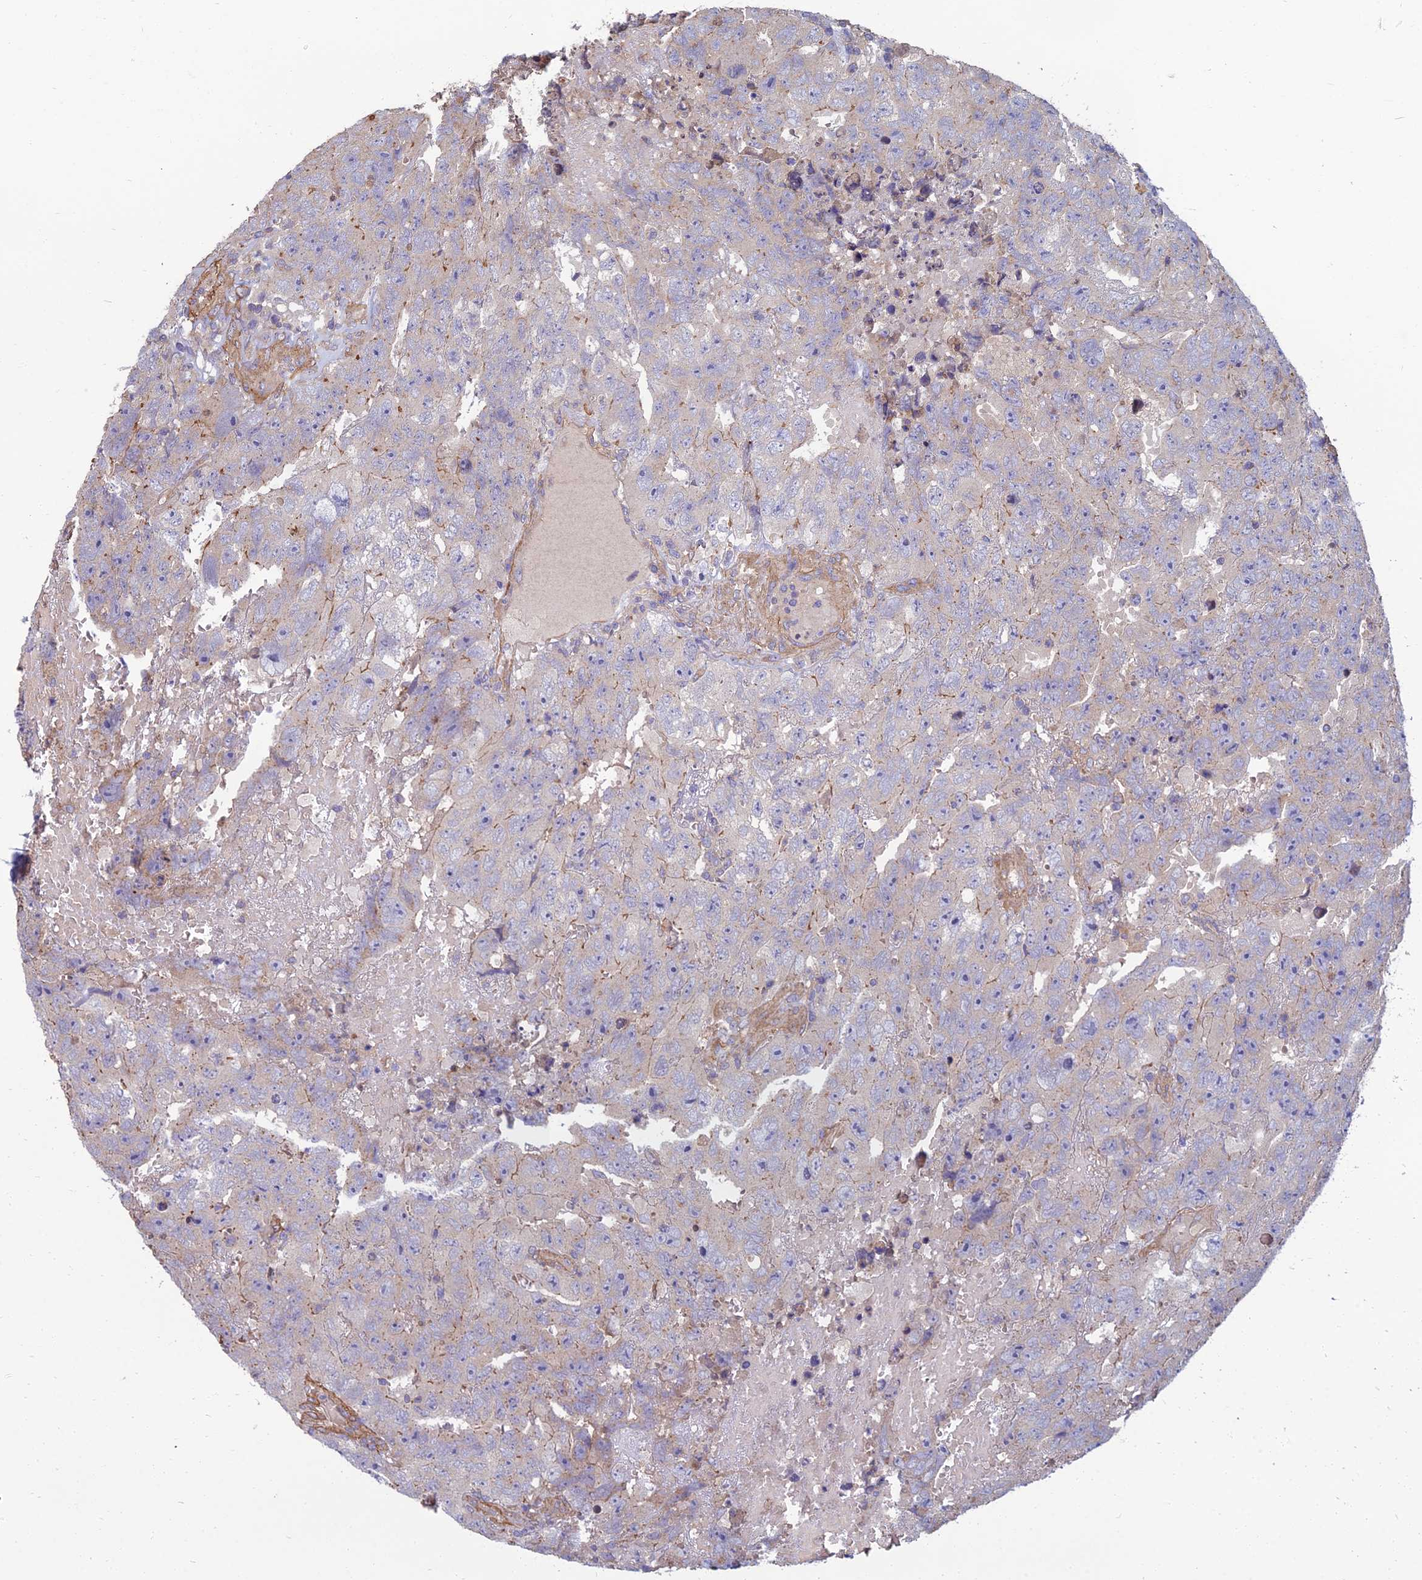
{"staining": {"intensity": "negative", "quantity": "none", "location": "none"}, "tissue": "testis cancer", "cell_type": "Tumor cells", "image_type": "cancer", "snomed": [{"axis": "morphology", "description": "Carcinoma, Embryonal, NOS"}, {"axis": "topography", "description": "Testis"}], "caption": "This is a image of immunohistochemistry staining of testis cancer (embryonal carcinoma), which shows no positivity in tumor cells.", "gene": "WDR24", "patient": {"sex": "male", "age": 45}}